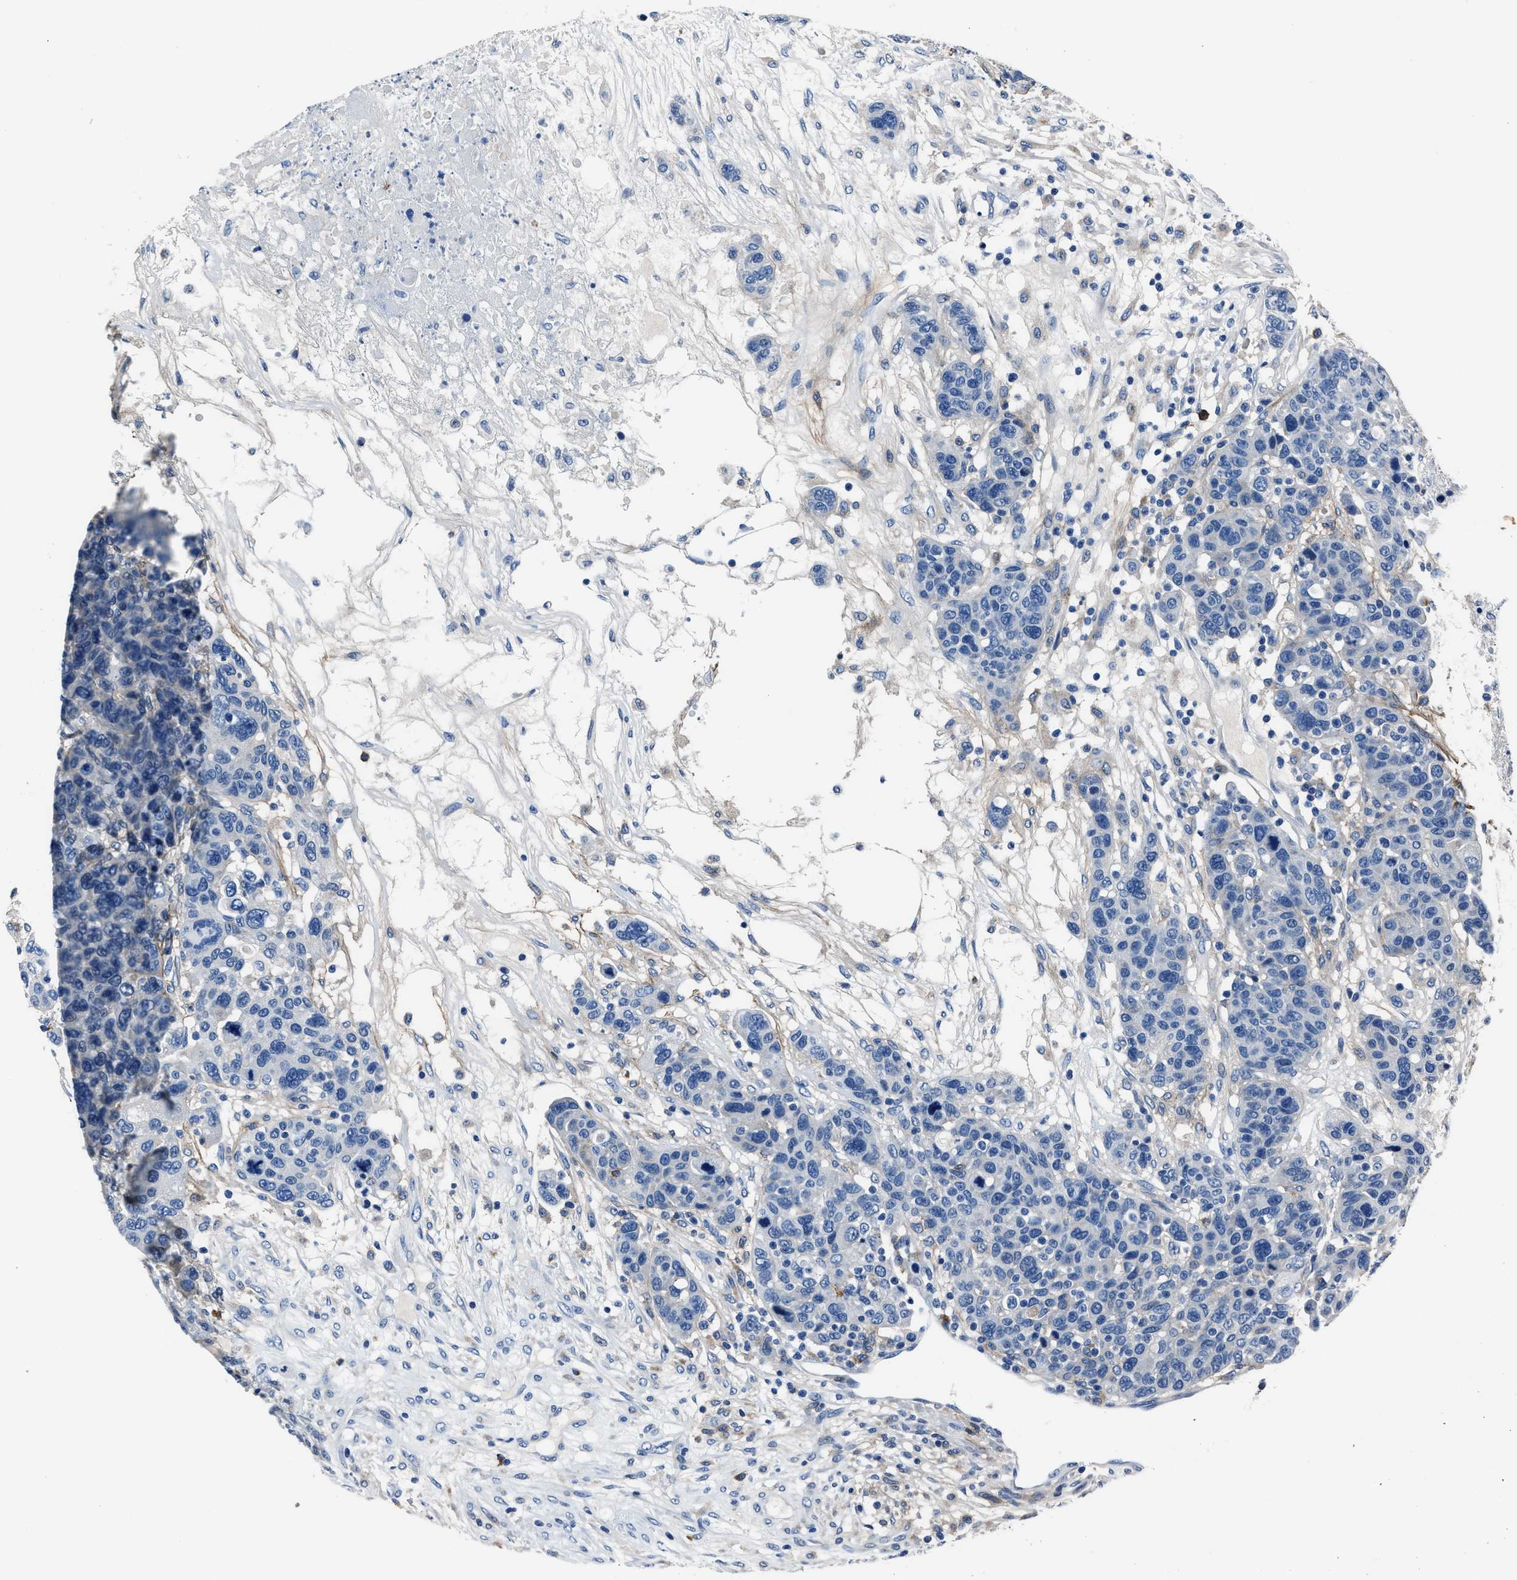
{"staining": {"intensity": "negative", "quantity": "none", "location": "none"}, "tissue": "breast cancer", "cell_type": "Tumor cells", "image_type": "cancer", "snomed": [{"axis": "morphology", "description": "Duct carcinoma"}, {"axis": "topography", "description": "Breast"}], "caption": "Immunohistochemistry (IHC) micrograph of neoplastic tissue: invasive ductal carcinoma (breast) stained with DAB (3,3'-diaminobenzidine) demonstrates no significant protein staining in tumor cells.", "gene": "FGL2", "patient": {"sex": "female", "age": 37}}